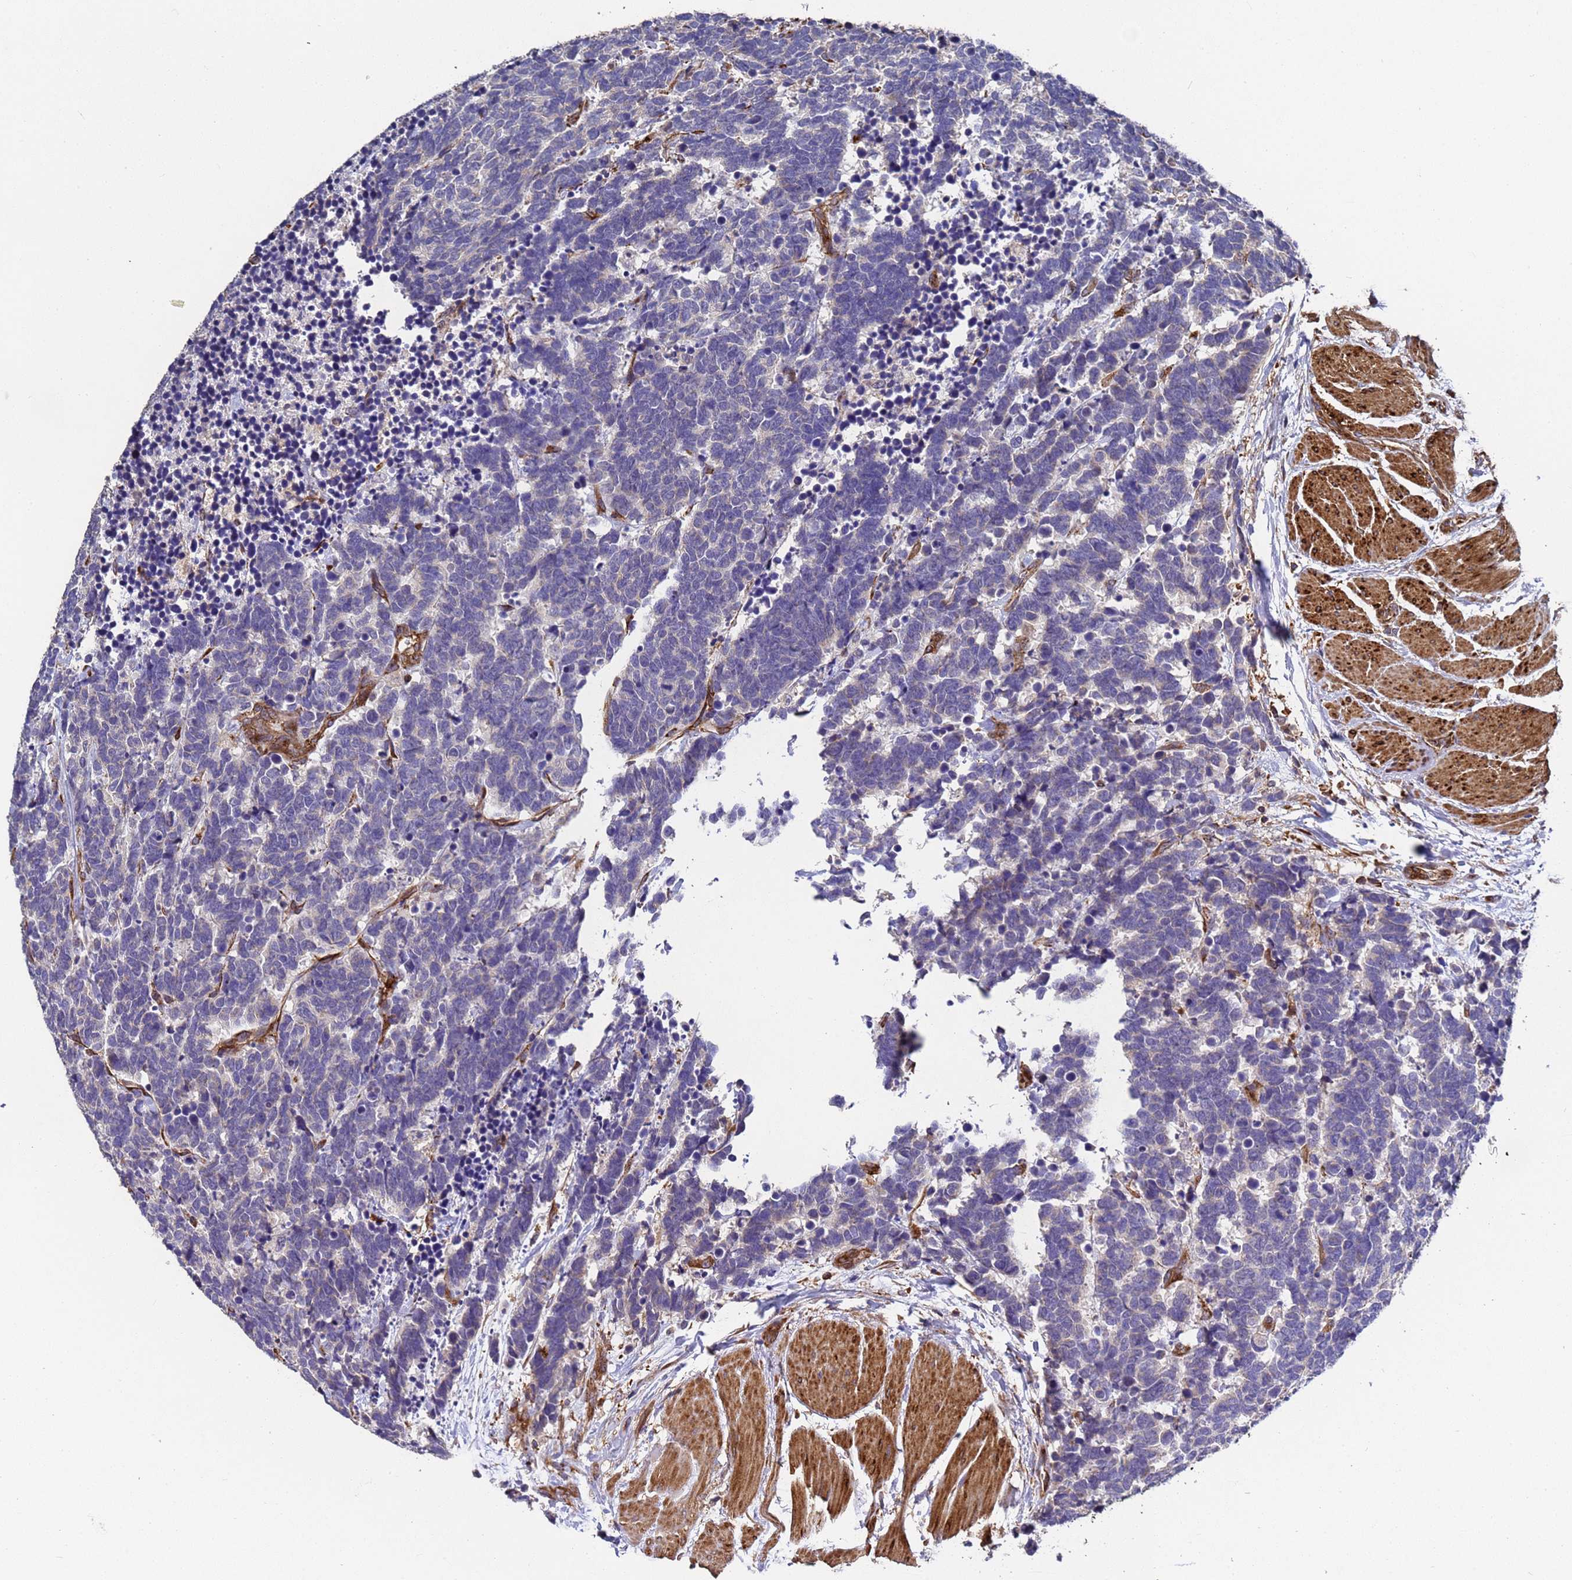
{"staining": {"intensity": "negative", "quantity": "none", "location": "none"}, "tissue": "carcinoid", "cell_type": "Tumor cells", "image_type": "cancer", "snomed": [{"axis": "morphology", "description": "Carcinoma, NOS"}, {"axis": "morphology", "description": "Carcinoid, malignant, NOS"}, {"axis": "topography", "description": "Urinary bladder"}], "caption": "Tumor cells are negative for brown protein staining in carcinoid.", "gene": "MOCS1", "patient": {"sex": "male", "age": 57}}